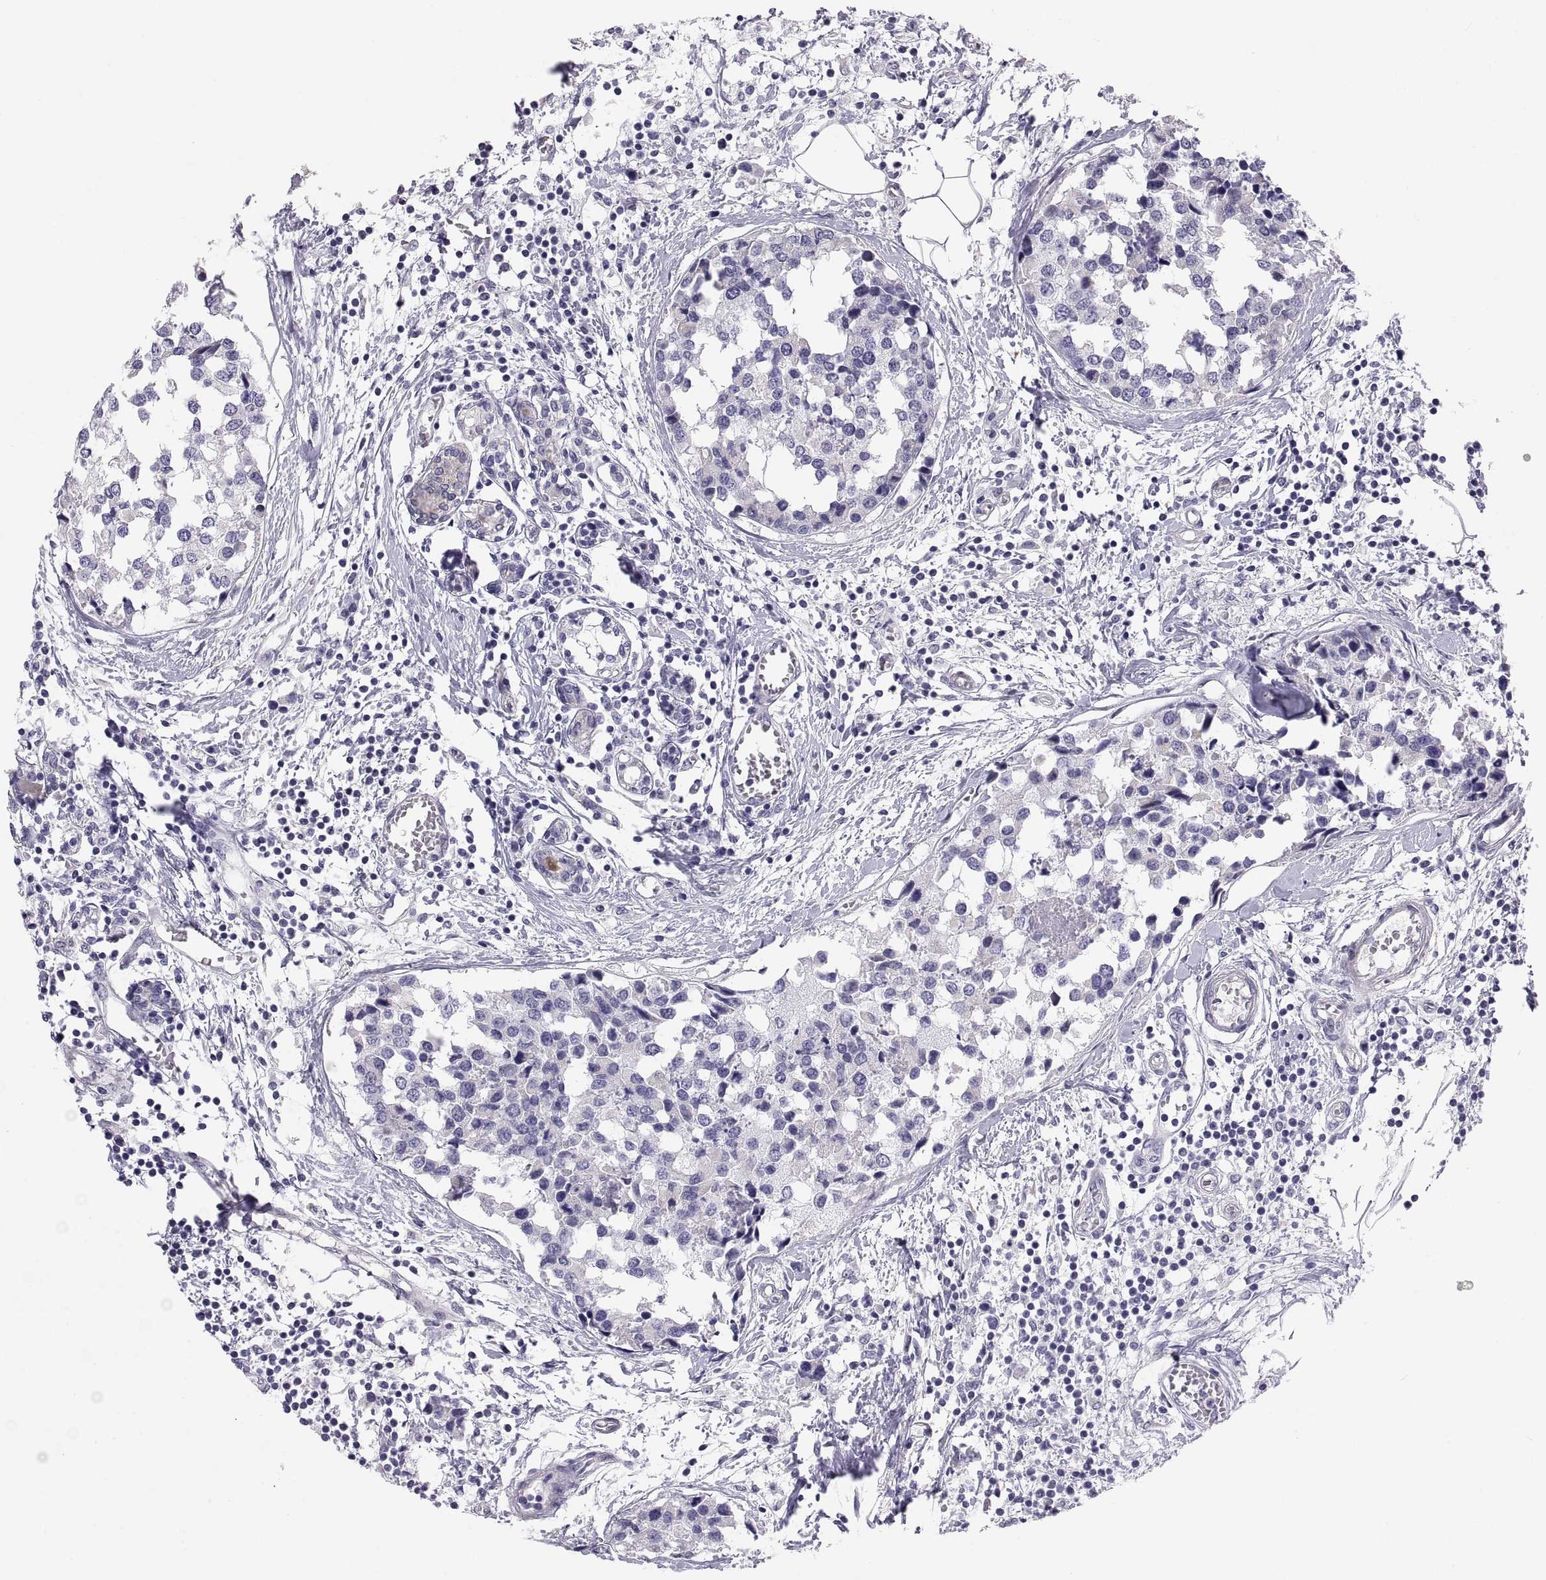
{"staining": {"intensity": "negative", "quantity": "none", "location": "none"}, "tissue": "breast cancer", "cell_type": "Tumor cells", "image_type": "cancer", "snomed": [{"axis": "morphology", "description": "Lobular carcinoma"}, {"axis": "topography", "description": "Breast"}], "caption": "There is no significant expression in tumor cells of breast lobular carcinoma.", "gene": "FAM170A", "patient": {"sex": "female", "age": 59}}